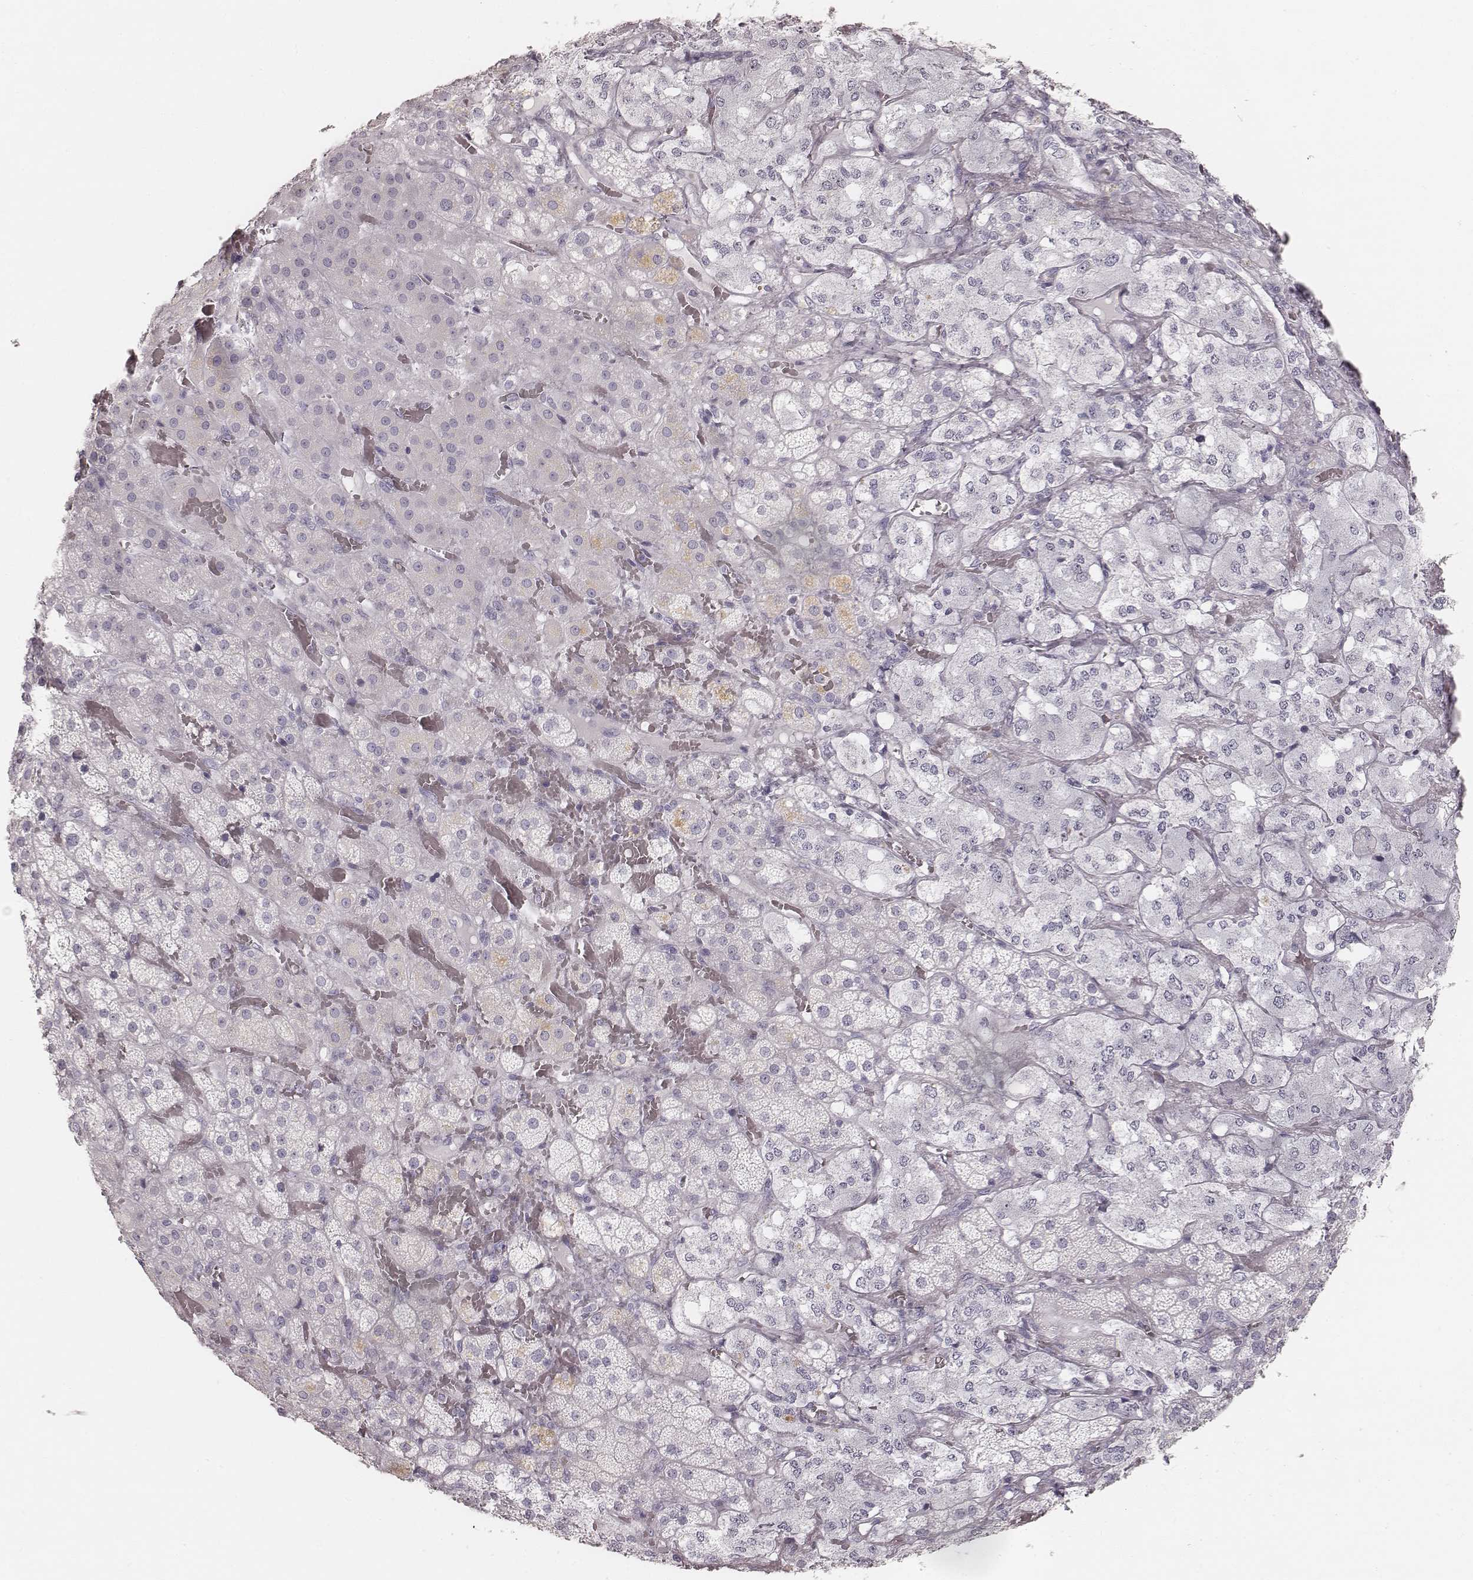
{"staining": {"intensity": "negative", "quantity": "none", "location": "none"}, "tissue": "adrenal gland", "cell_type": "Glandular cells", "image_type": "normal", "snomed": [{"axis": "morphology", "description": "Normal tissue, NOS"}, {"axis": "topography", "description": "Adrenal gland"}], "caption": "Adrenal gland stained for a protein using IHC shows no expression glandular cells.", "gene": "KRT34", "patient": {"sex": "male", "age": 57}}